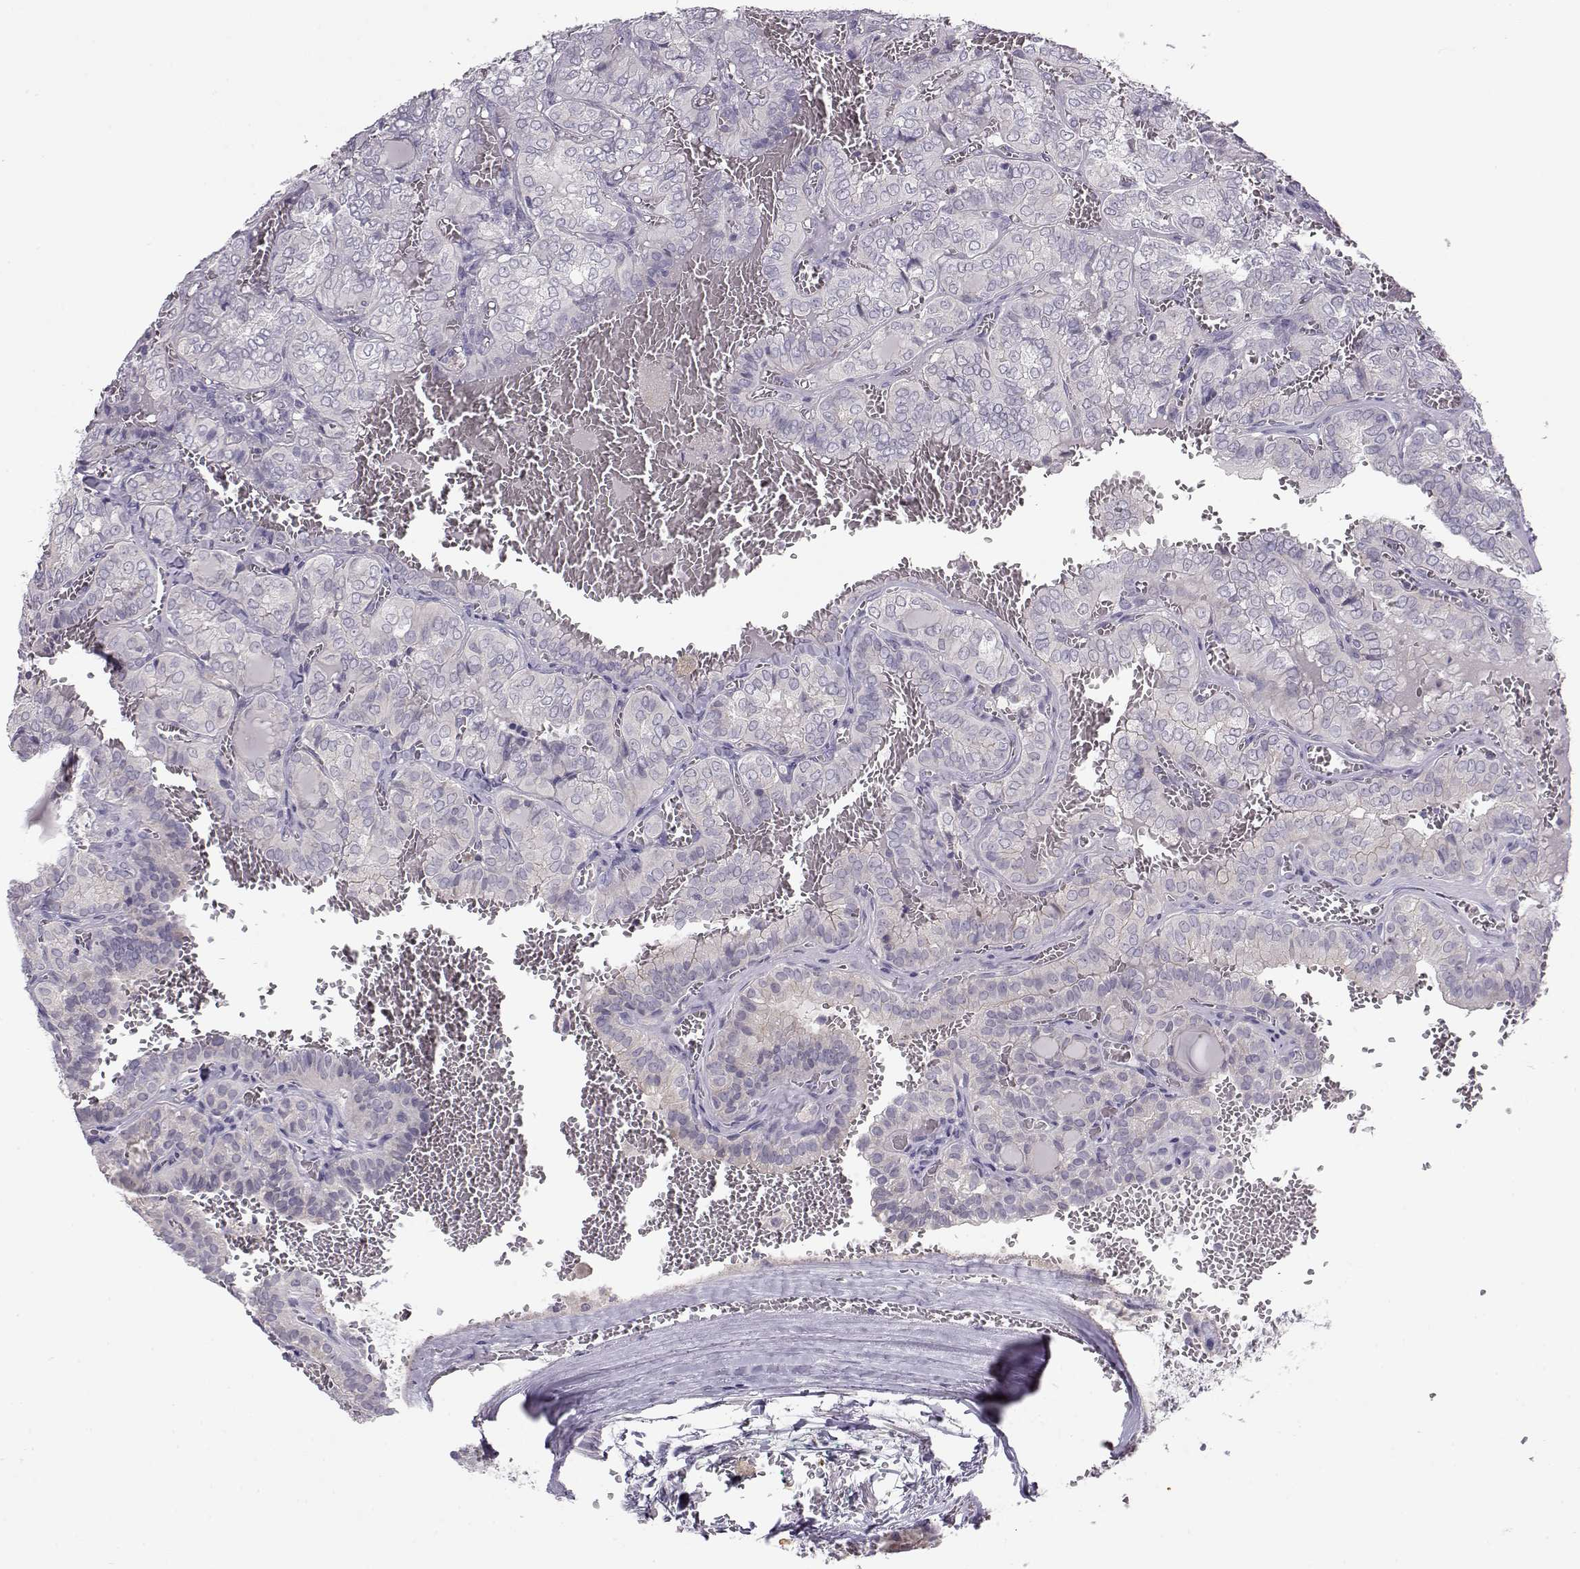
{"staining": {"intensity": "negative", "quantity": "none", "location": "none"}, "tissue": "thyroid cancer", "cell_type": "Tumor cells", "image_type": "cancer", "snomed": [{"axis": "morphology", "description": "Papillary adenocarcinoma, NOS"}, {"axis": "topography", "description": "Thyroid gland"}], "caption": "An image of human thyroid cancer (papillary adenocarcinoma) is negative for staining in tumor cells.", "gene": "GRK1", "patient": {"sex": "female", "age": 41}}